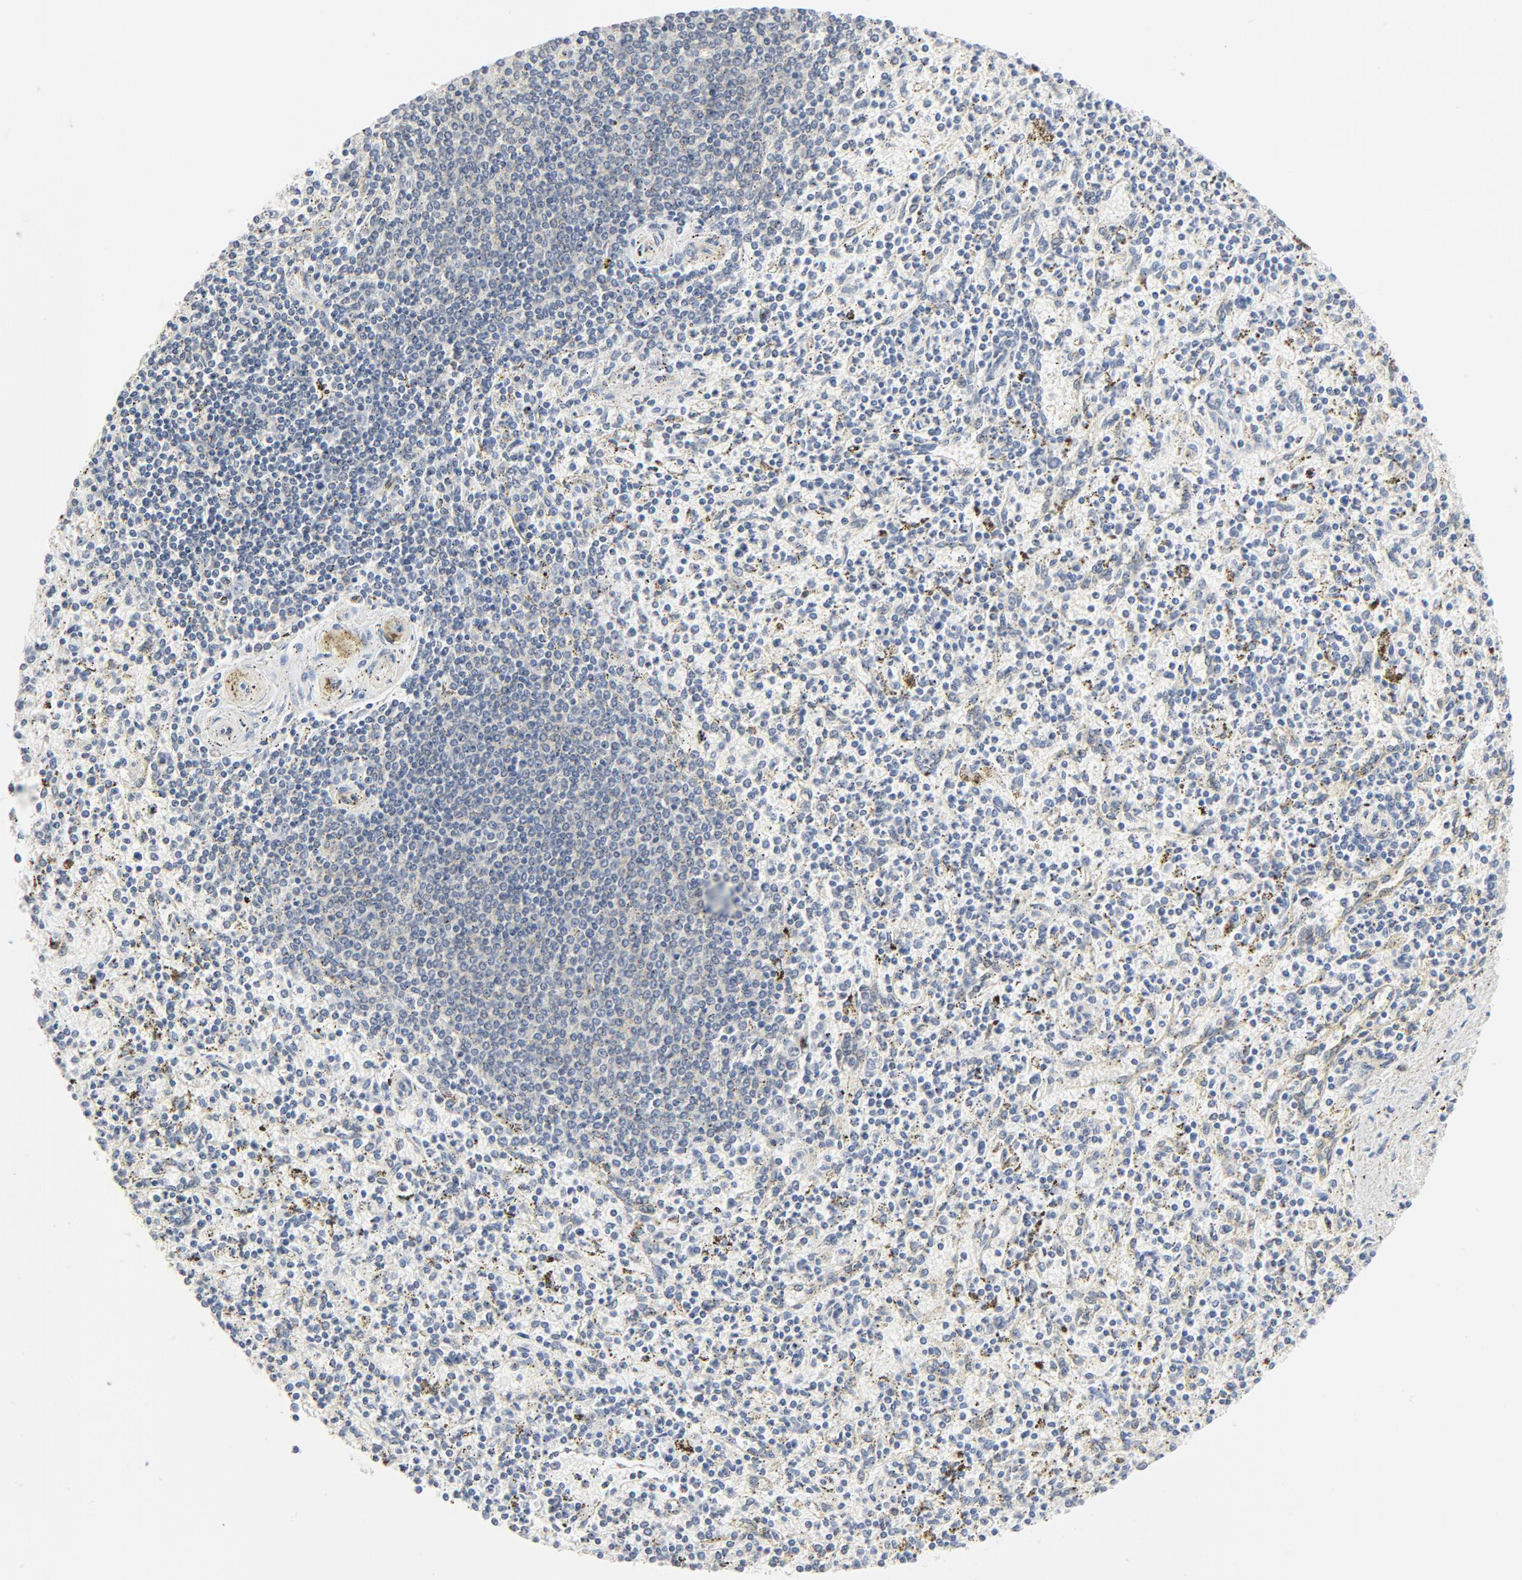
{"staining": {"intensity": "negative", "quantity": "none", "location": "none"}, "tissue": "spleen", "cell_type": "Cells in red pulp", "image_type": "normal", "snomed": [{"axis": "morphology", "description": "Normal tissue, NOS"}, {"axis": "topography", "description": "Spleen"}], "caption": "IHC image of unremarkable spleen: human spleen stained with DAB (3,3'-diaminobenzidine) demonstrates no significant protein expression in cells in red pulp. (Immunohistochemistry, brightfield microscopy, high magnification).", "gene": "GTF2H1", "patient": {"sex": "male", "age": 72}}